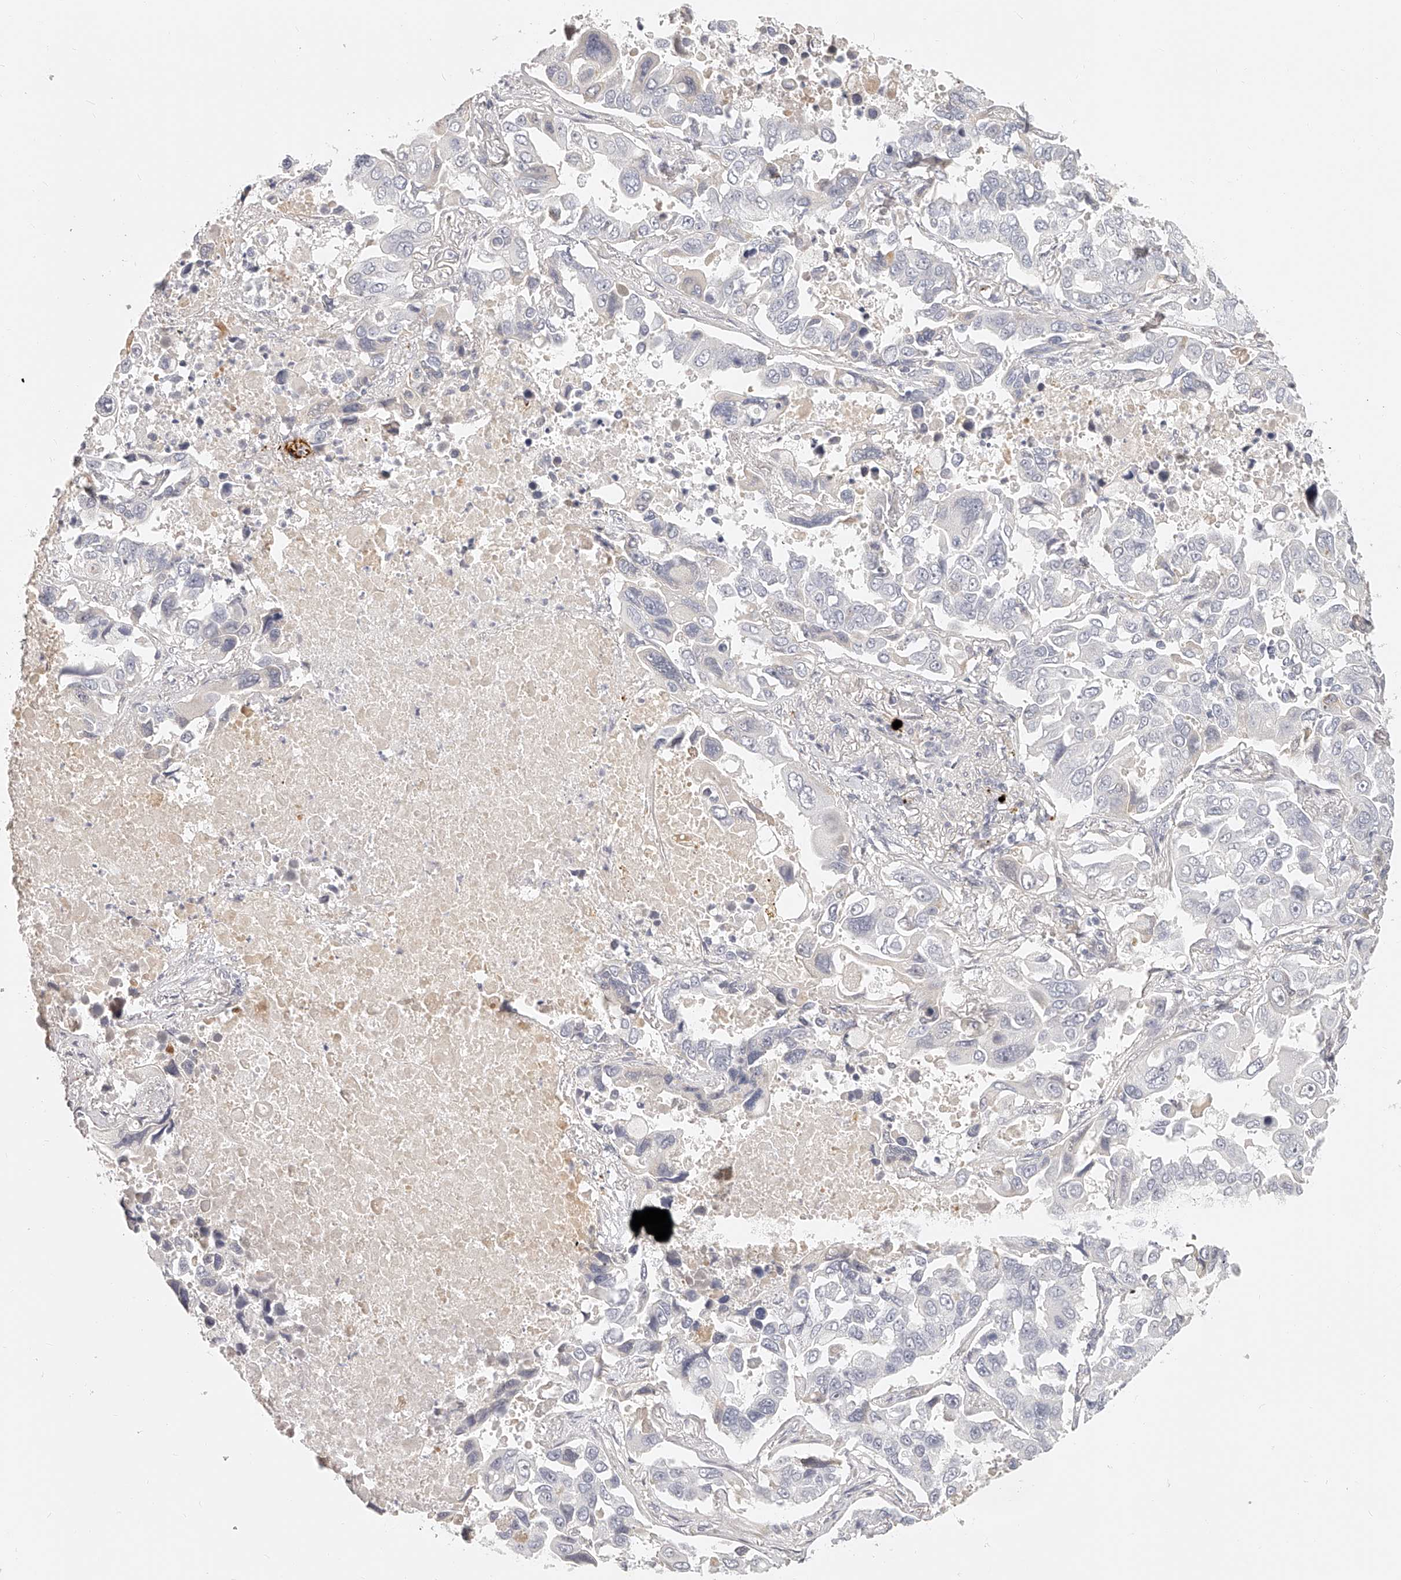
{"staining": {"intensity": "negative", "quantity": "none", "location": "none"}, "tissue": "lung cancer", "cell_type": "Tumor cells", "image_type": "cancer", "snomed": [{"axis": "morphology", "description": "Adenocarcinoma, NOS"}, {"axis": "topography", "description": "Lung"}], "caption": "High power microscopy photomicrograph of an IHC micrograph of lung adenocarcinoma, revealing no significant positivity in tumor cells.", "gene": "ITGB3", "patient": {"sex": "male", "age": 64}}